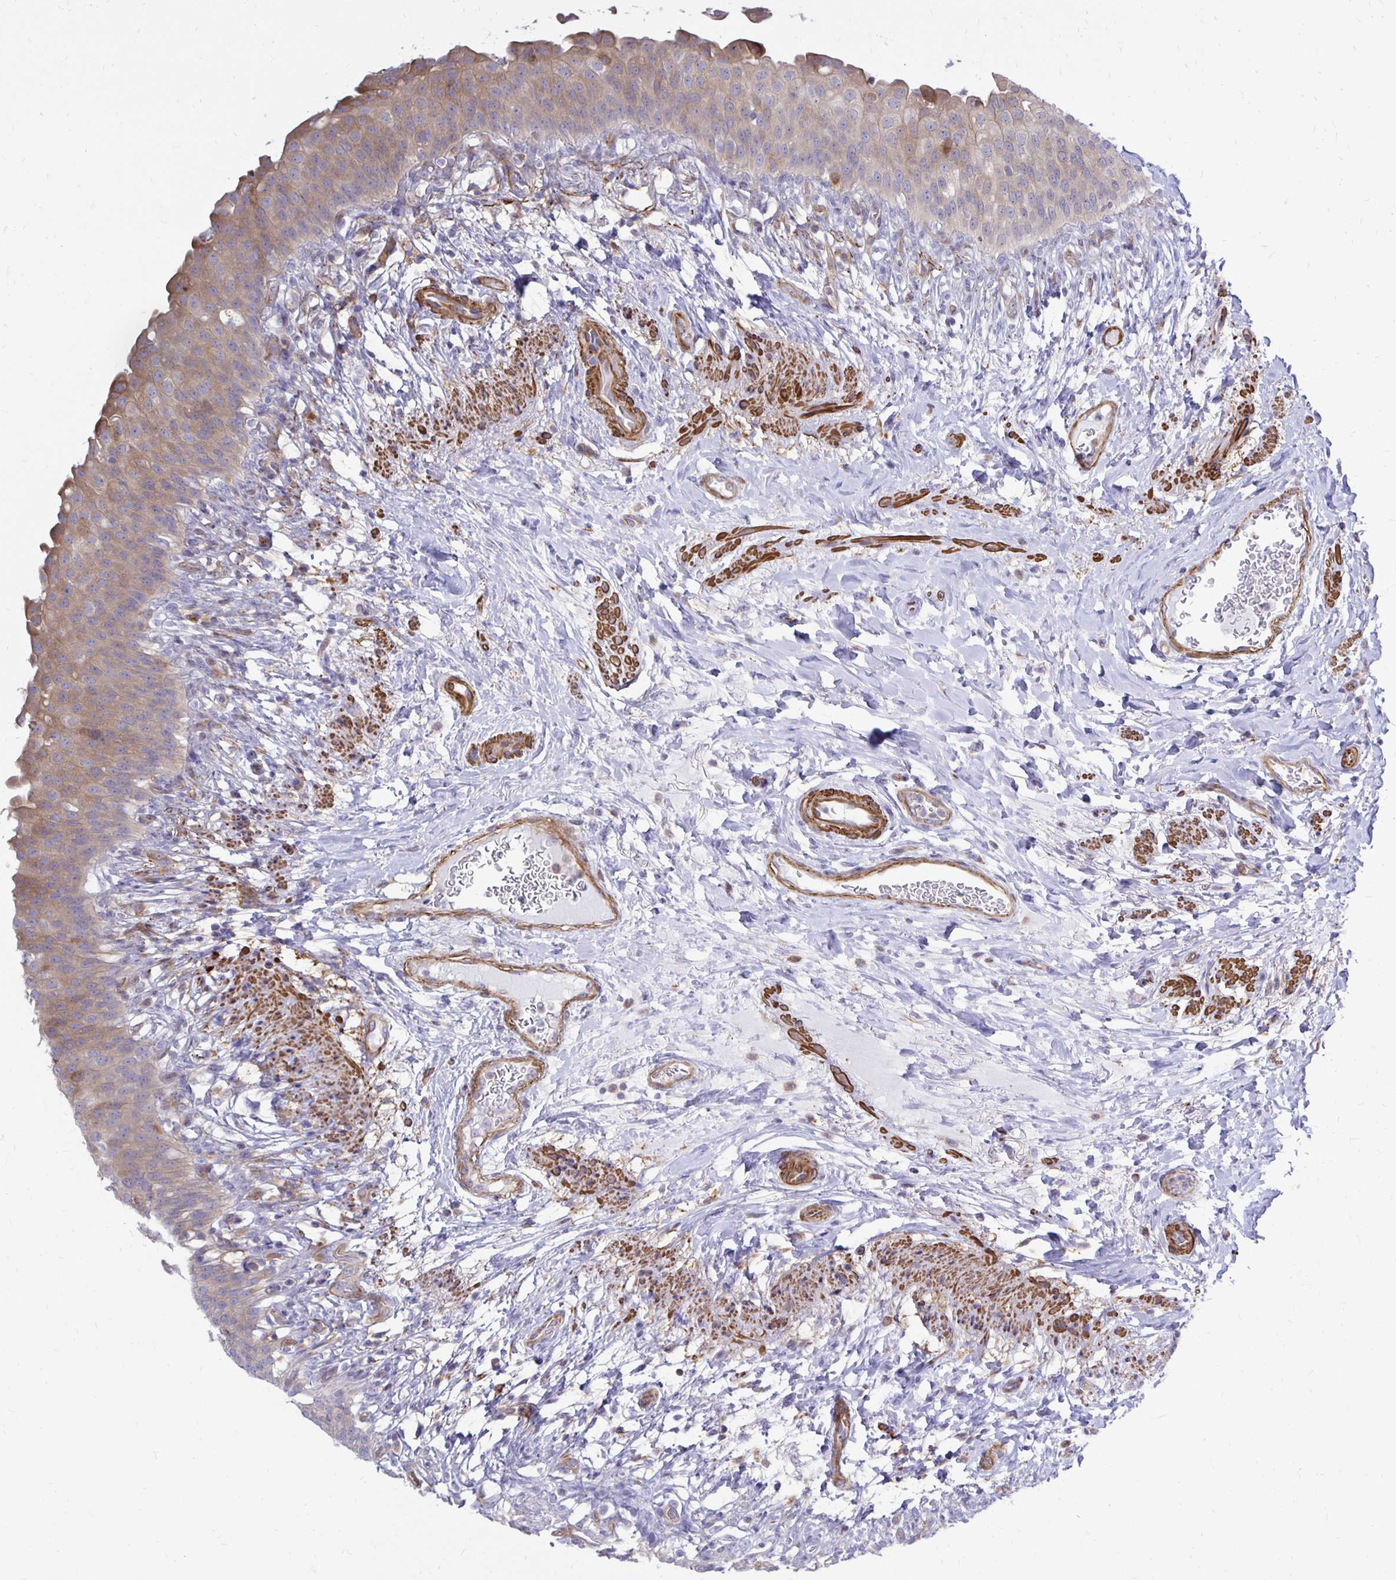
{"staining": {"intensity": "moderate", "quantity": "25%-75%", "location": "cytoplasmic/membranous"}, "tissue": "urinary bladder", "cell_type": "Urothelial cells", "image_type": "normal", "snomed": [{"axis": "morphology", "description": "Normal tissue, NOS"}, {"axis": "topography", "description": "Urinary bladder"}, {"axis": "topography", "description": "Peripheral nerve tissue"}], "caption": "An immunohistochemistry (IHC) micrograph of benign tissue is shown. Protein staining in brown labels moderate cytoplasmic/membranous positivity in urinary bladder within urothelial cells.", "gene": "CTPS1", "patient": {"sex": "female", "age": 60}}